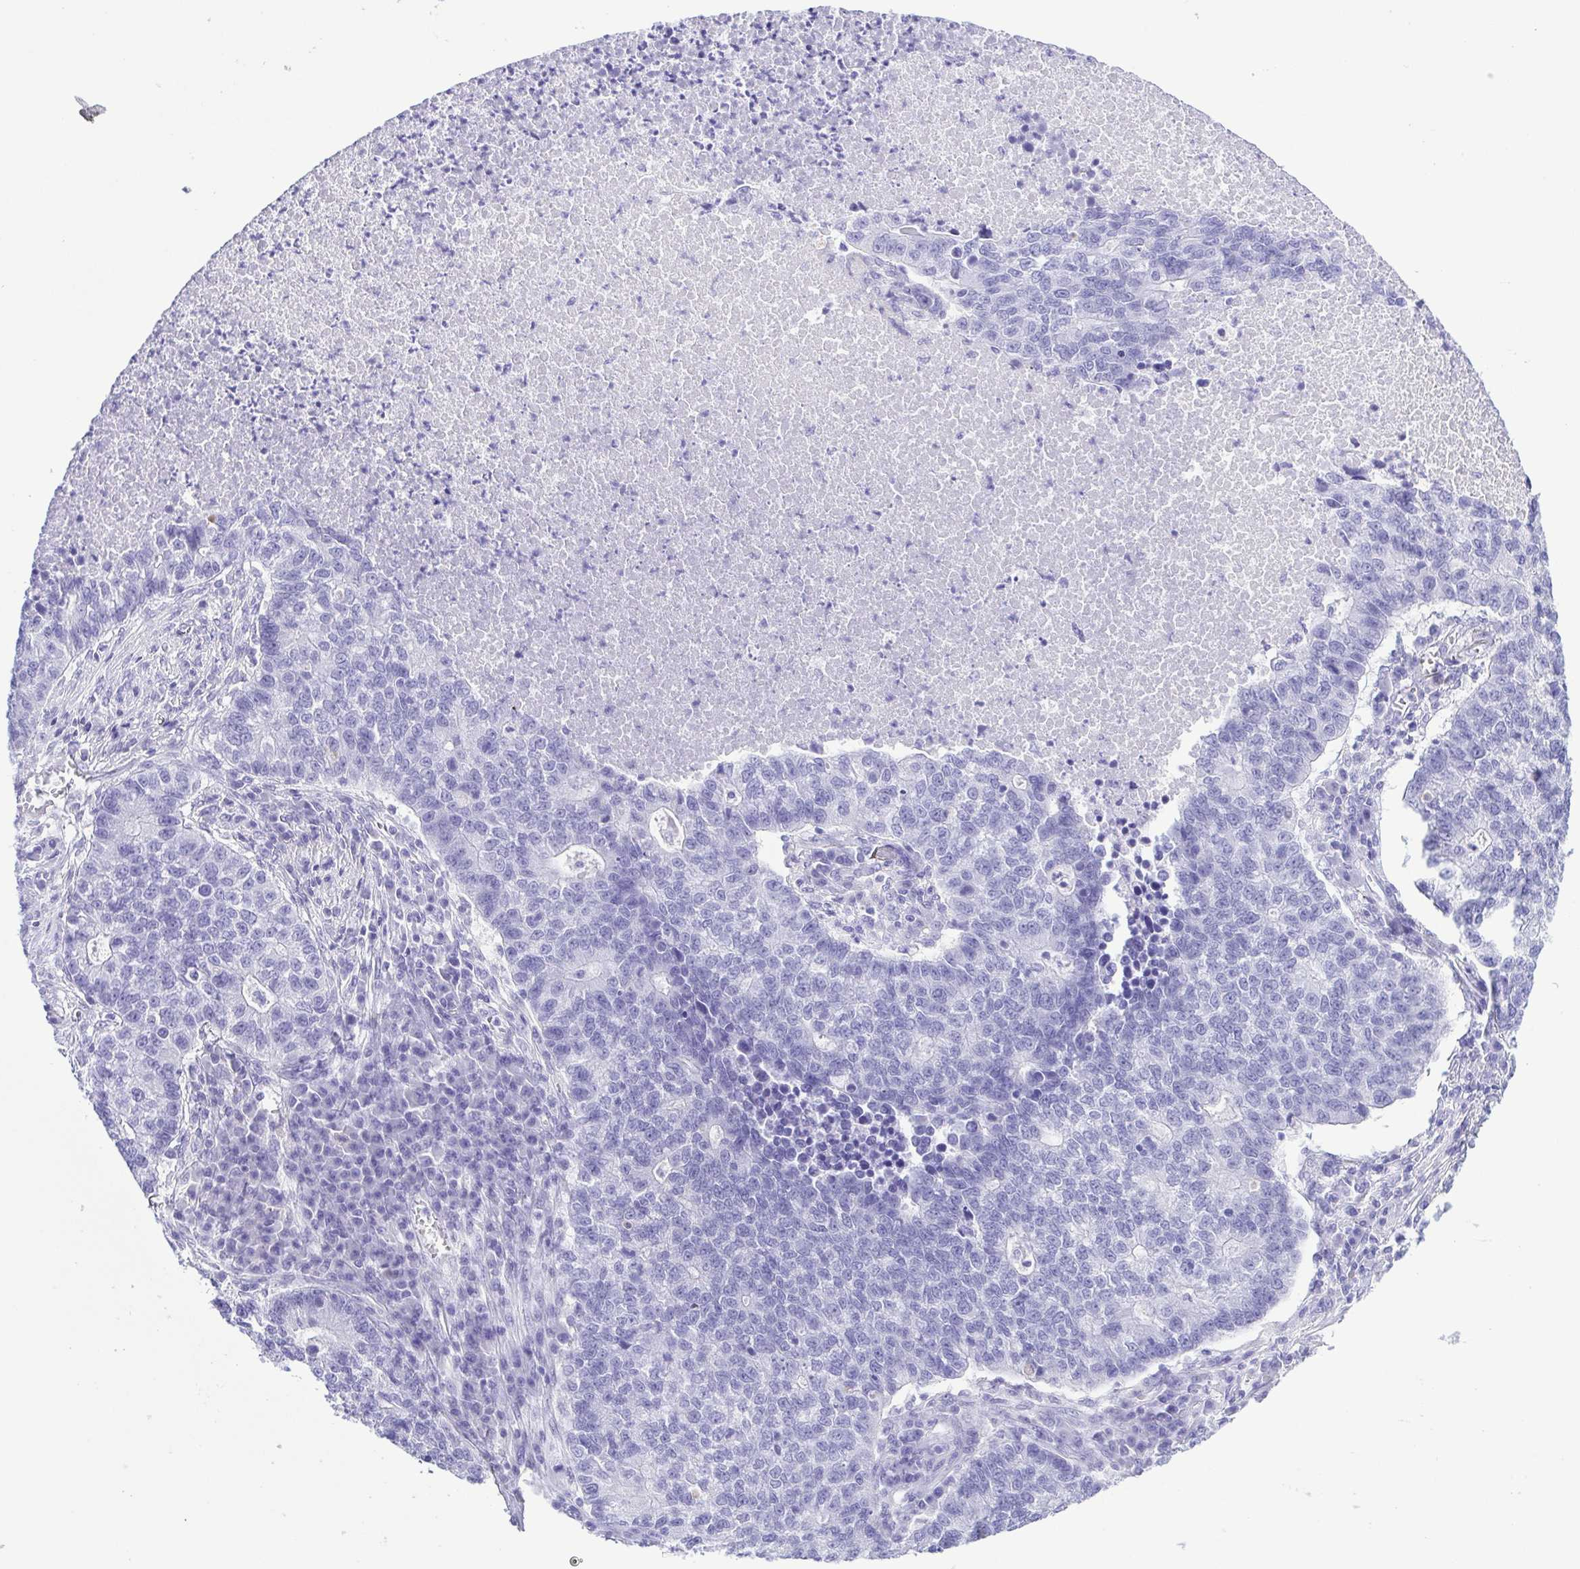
{"staining": {"intensity": "negative", "quantity": "none", "location": "none"}, "tissue": "lung cancer", "cell_type": "Tumor cells", "image_type": "cancer", "snomed": [{"axis": "morphology", "description": "Adenocarcinoma, NOS"}, {"axis": "topography", "description": "Lung"}], "caption": "Tumor cells show no significant protein staining in adenocarcinoma (lung).", "gene": "OVGP1", "patient": {"sex": "male", "age": 57}}